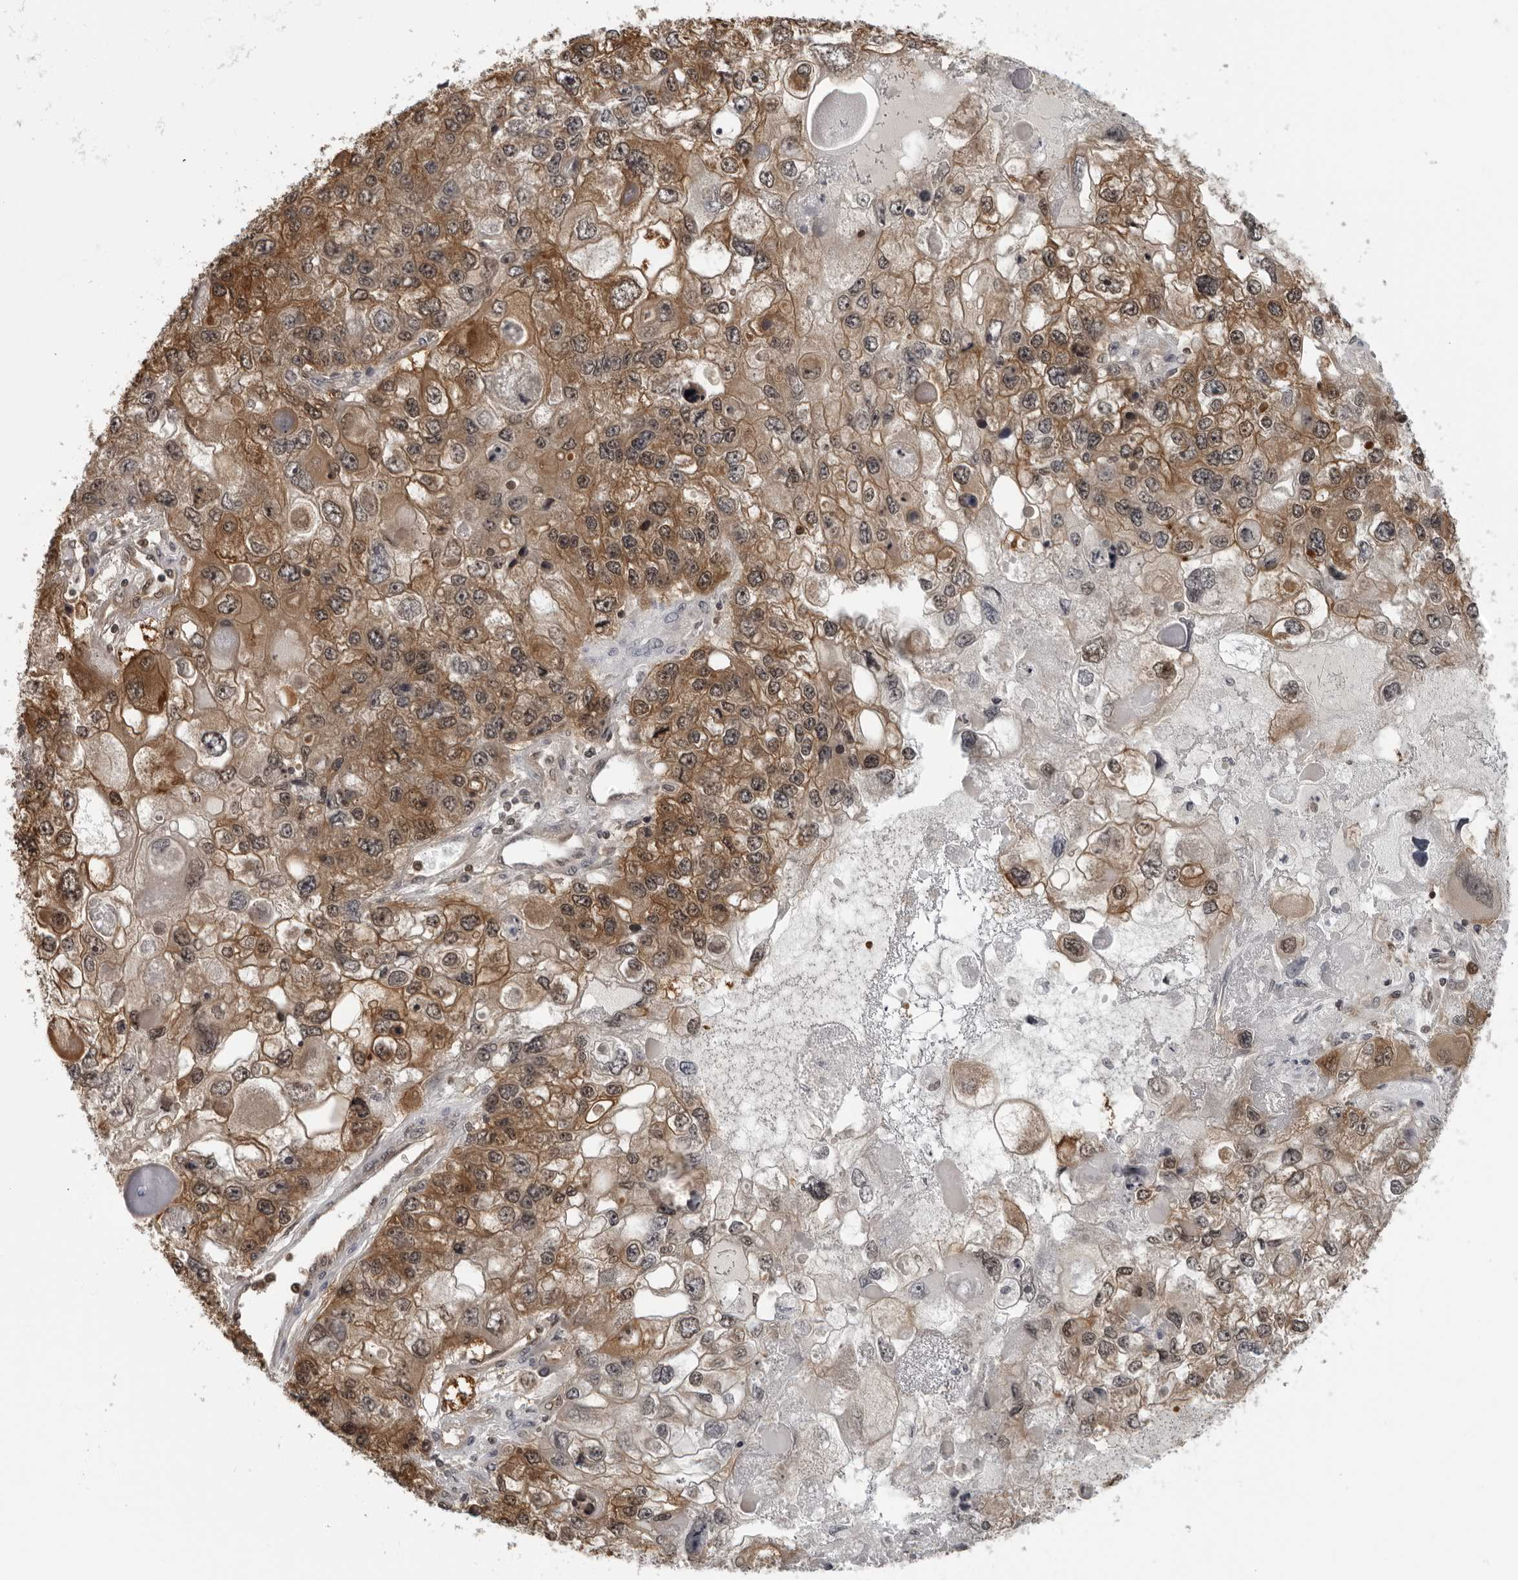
{"staining": {"intensity": "moderate", "quantity": ">75%", "location": "cytoplasmic/membranous"}, "tissue": "endometrial cancer", "cell_type": "Tumor cells", "image_type": "cancer", "snomed": [{"axis": "morphology", "description": "Adenocarcinoma, NOS"}, {"axis": "topography", "description": "Endometrium"}], "caption": "Immunohistochemical staining of human endometrial cancer exhibits medium levels of moderate cytoplasmic/membranous expression in about >75% of tumor cells.", "gene": "HSPH1", "patient": {"sex": "female", "age": 49}}